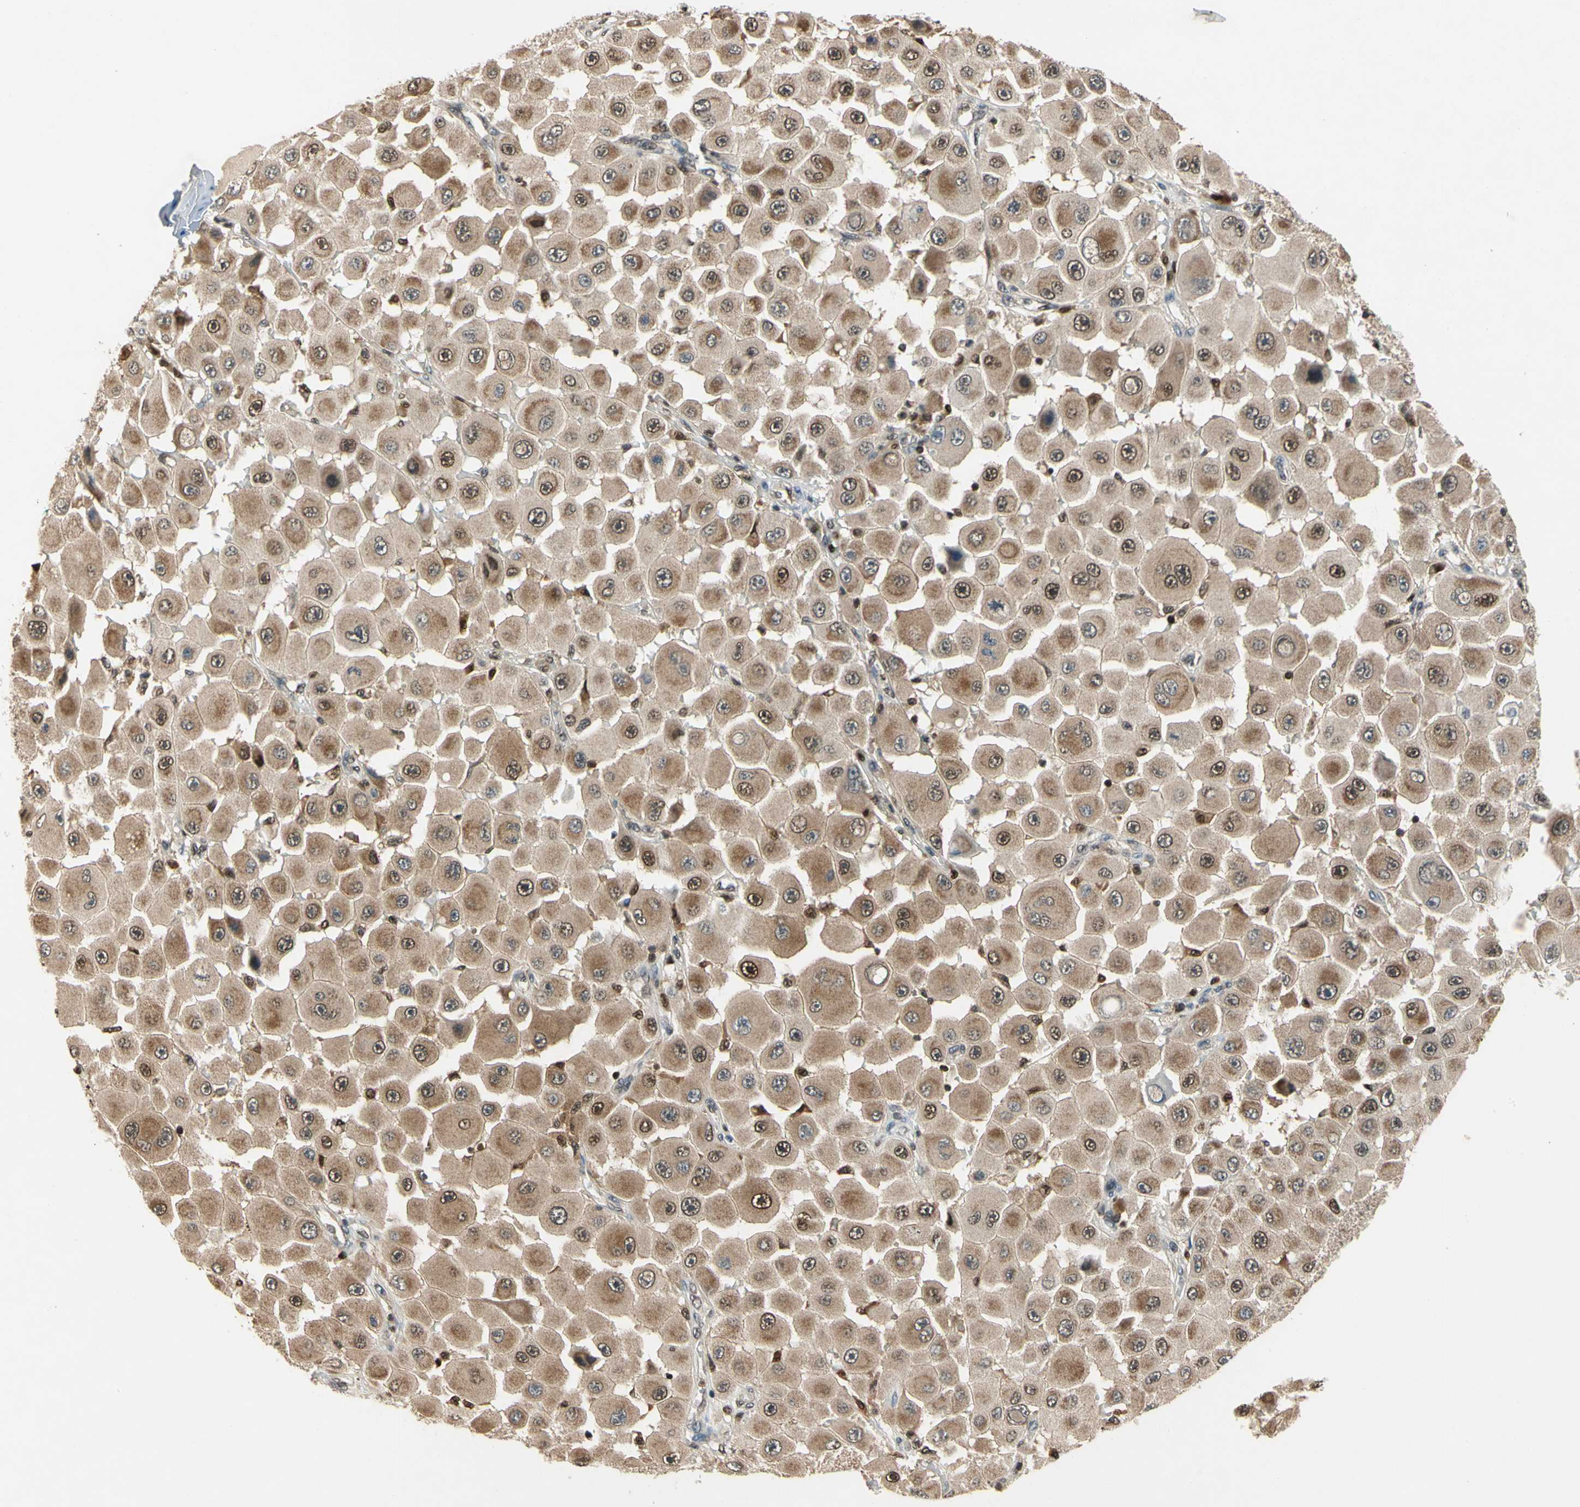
{"staining": {"intensity": "moderate", "quantity": ">75%", "location": "cytoplasmic/membranous,nuclear"}, "tissue": "melanoma", "cell_type": "Tumor cells", "image_type": "cancer", "snomed": [{"axis": "morphology", "description": "Malignant melanoma, NOS"}, {"axis": "topography", "description": "Skin"}], "caption": "Protein analysis of malignant melanoma tissue reveals moderate cytoplasmic/membranous and nuclear positivity in approximately >75% of tumor cells.", "gene": "GSR", "patient": {"sex": "female", "age": 81}}